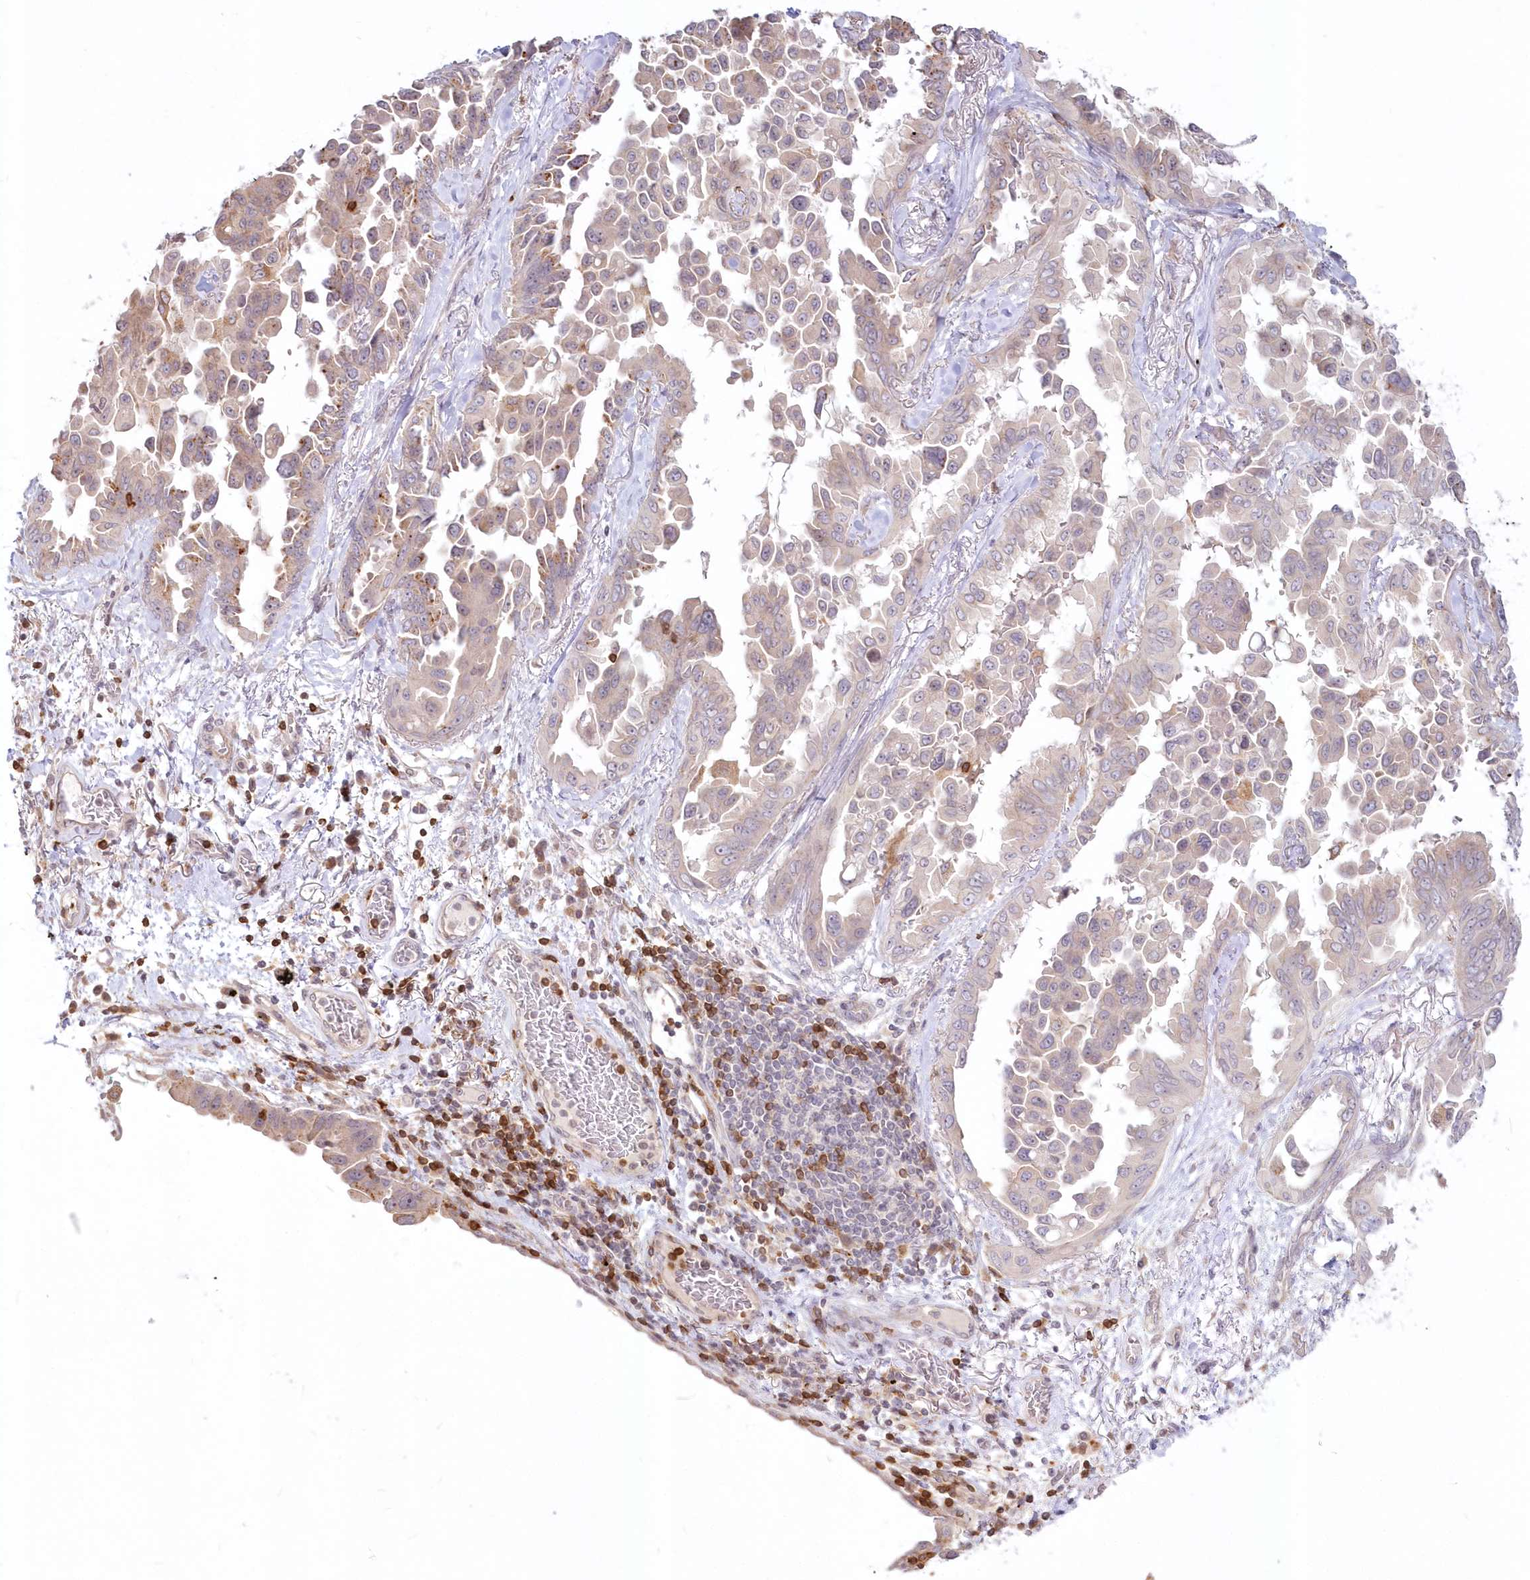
{"staining": {"intensity": "moderate", "quantity": "<25%", "location": "cytoplasmic/membranous"}, "tissue": "lung cancer", "cell_type": "Tumor cells", "image_type": "cancer", "snomed": [{"axis": "morphology", "description": "Adenocarcinoma, NOS"}, {"axis": "topography", "description": "Lung"}], "caption": "A brown stain labels moderate cytoplasmic/membranous staining of a protein in adenocarcinoma (lung) tumor cells.", "gene": "MTMR3", "patient": {"sex": "female", "age": 67}}